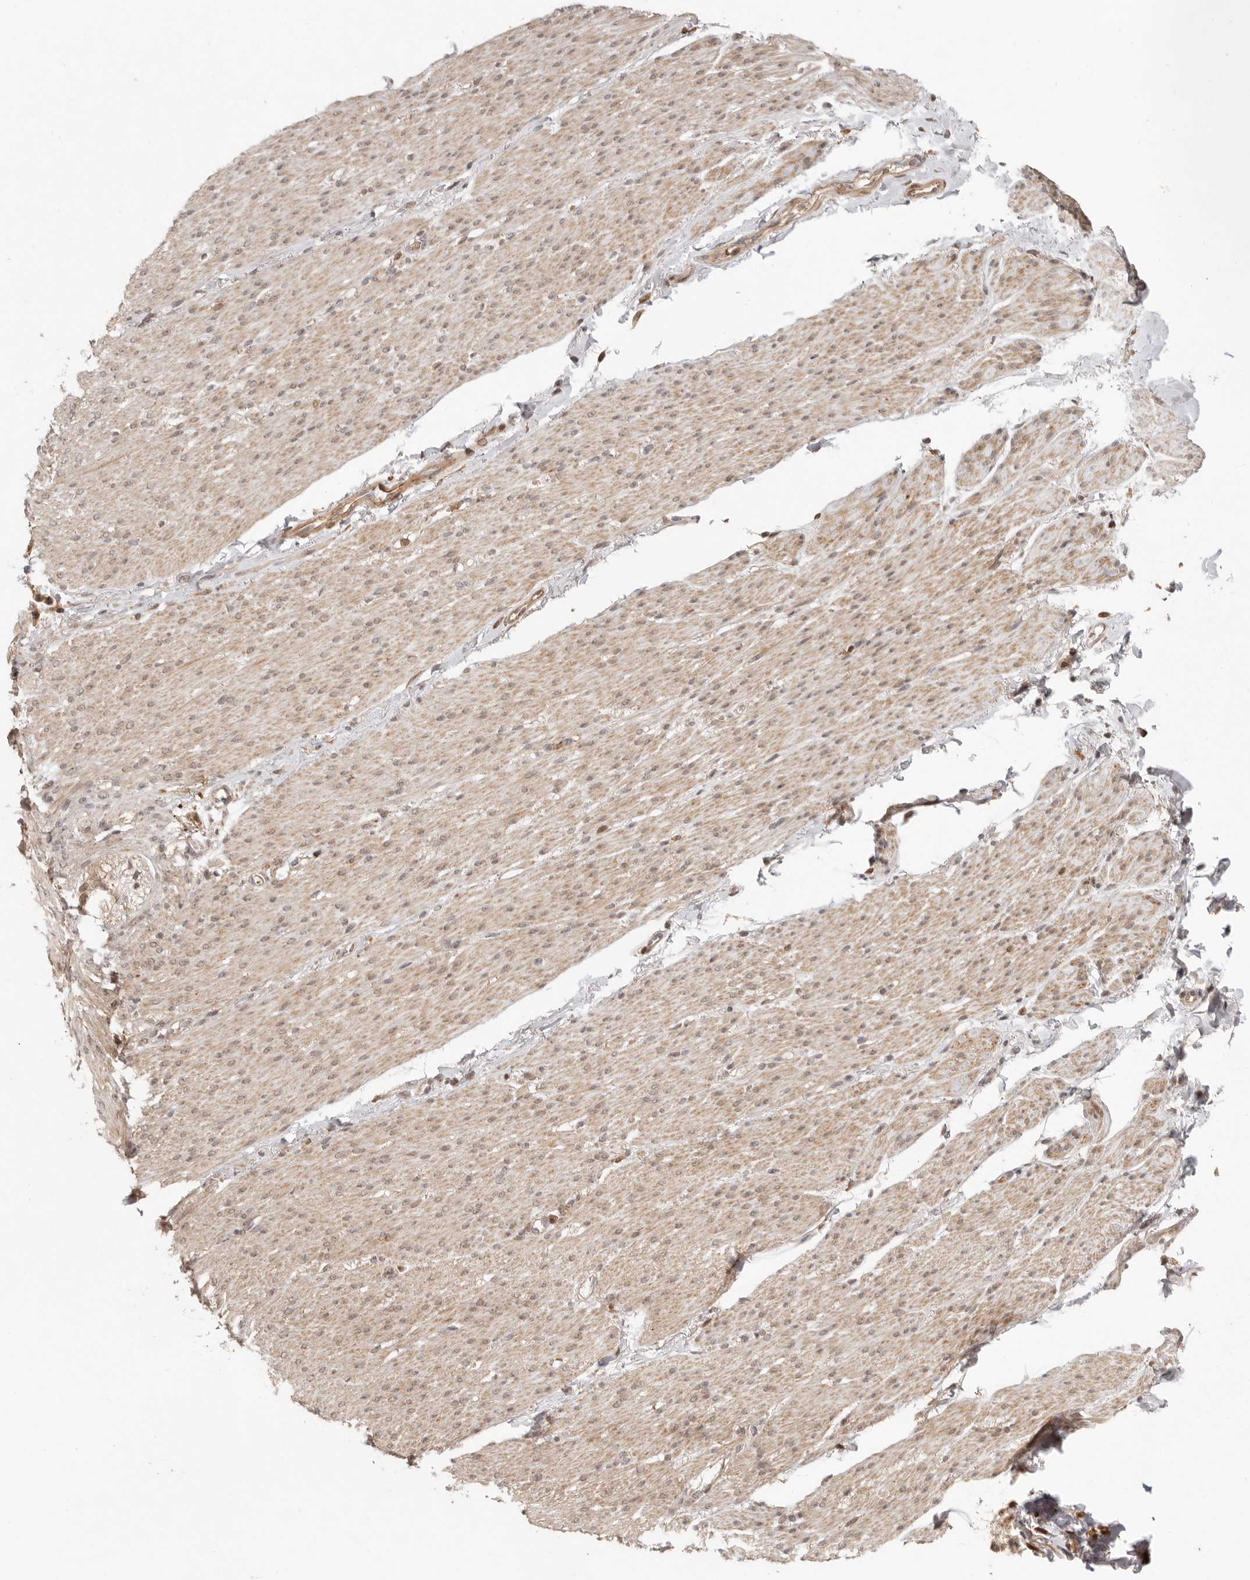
{"staining": {"intensity": "moderate", "quantity": ">75%", "location": "cytoplasmic/membranous"}, "tissue": "smooth muscle", "cell_type": "Smooth muscle cells", "image_type": "normal", "snomed": [{"axis": "morphology", "description": "Normal tissue, NOS"}, {"axis": "topography", "description": "Colon"}, {"axis": "topography", "description": "Peripheral nerve tissue"}], "caption": "Immunohistochemistry (DAB (3,3'-diaminobenzidine)) staining of normal human smooth muscle displays moderate cytoplasmic/membranous protein positivity in about >75% of smooth muscle cells.", "gene": "AHDC1", "patient": {"sex": "female", "age": 61}}